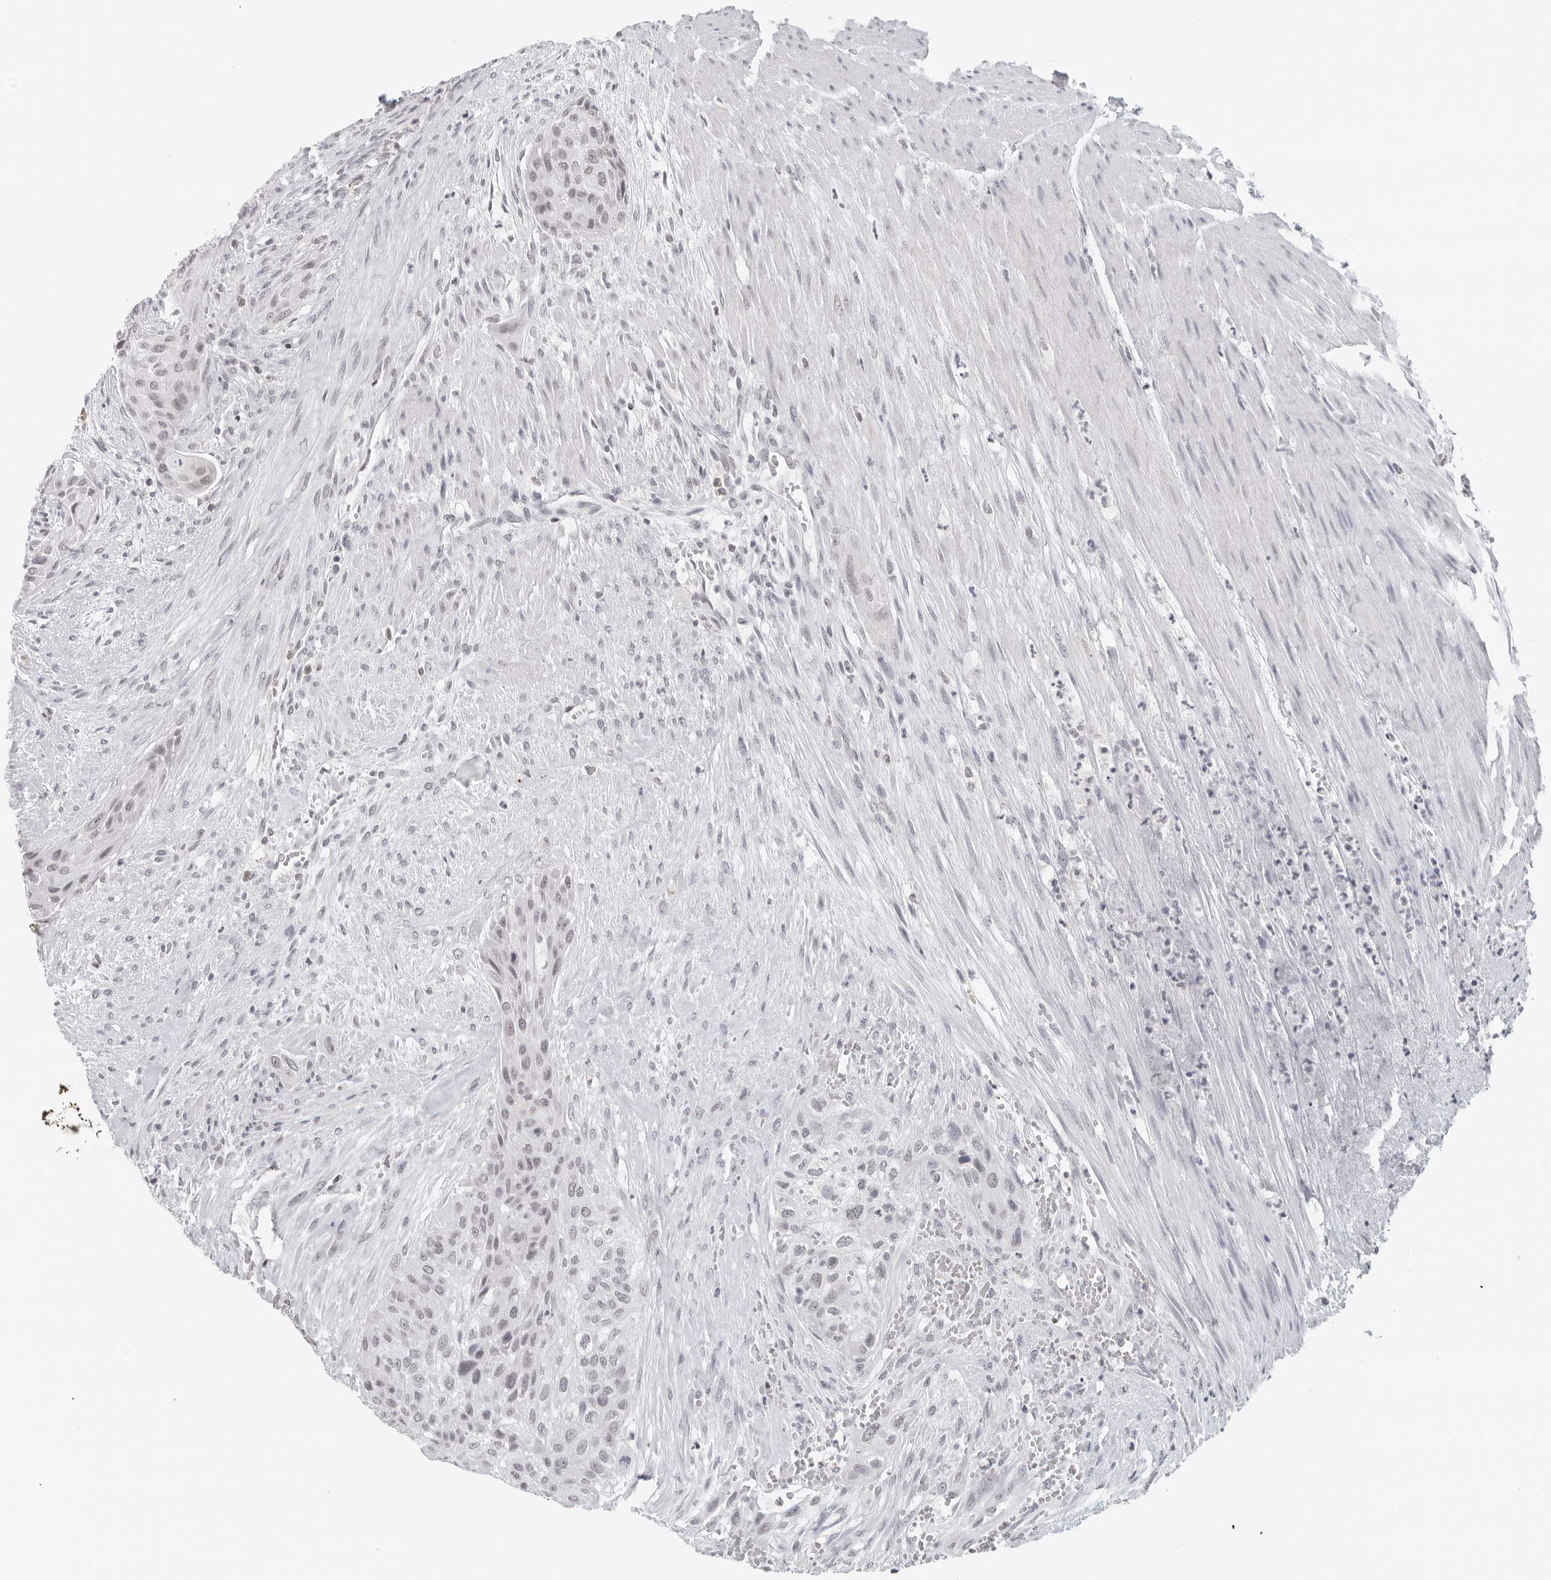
{"staining": {"intensity": "weak", "quantity": "<25%", "location": "nuclear"}, "tissue": "urothelial cancer", "cell_type": "Tumor cells", "image_type": "cancer", "snomed": [{"axis": "morphology", "description": "Urothelial carcinoma, High grade"}, {"axis": "topography", "description": "Urinary bladder"}], "caption": "High power microscopy micrograph of an IHC photomicrograph of urothelial cancer, revealing no significant positivity in tumor cells. The staining was performed using DAB (3,3'-diaminobenzidine) to visualize the protein expression in brown, while the nuclei were stained in blue with hematoxylin (Magnification: 20x).", "gene": "FLG2", "patient": {"sex": "male", "age": 35}}